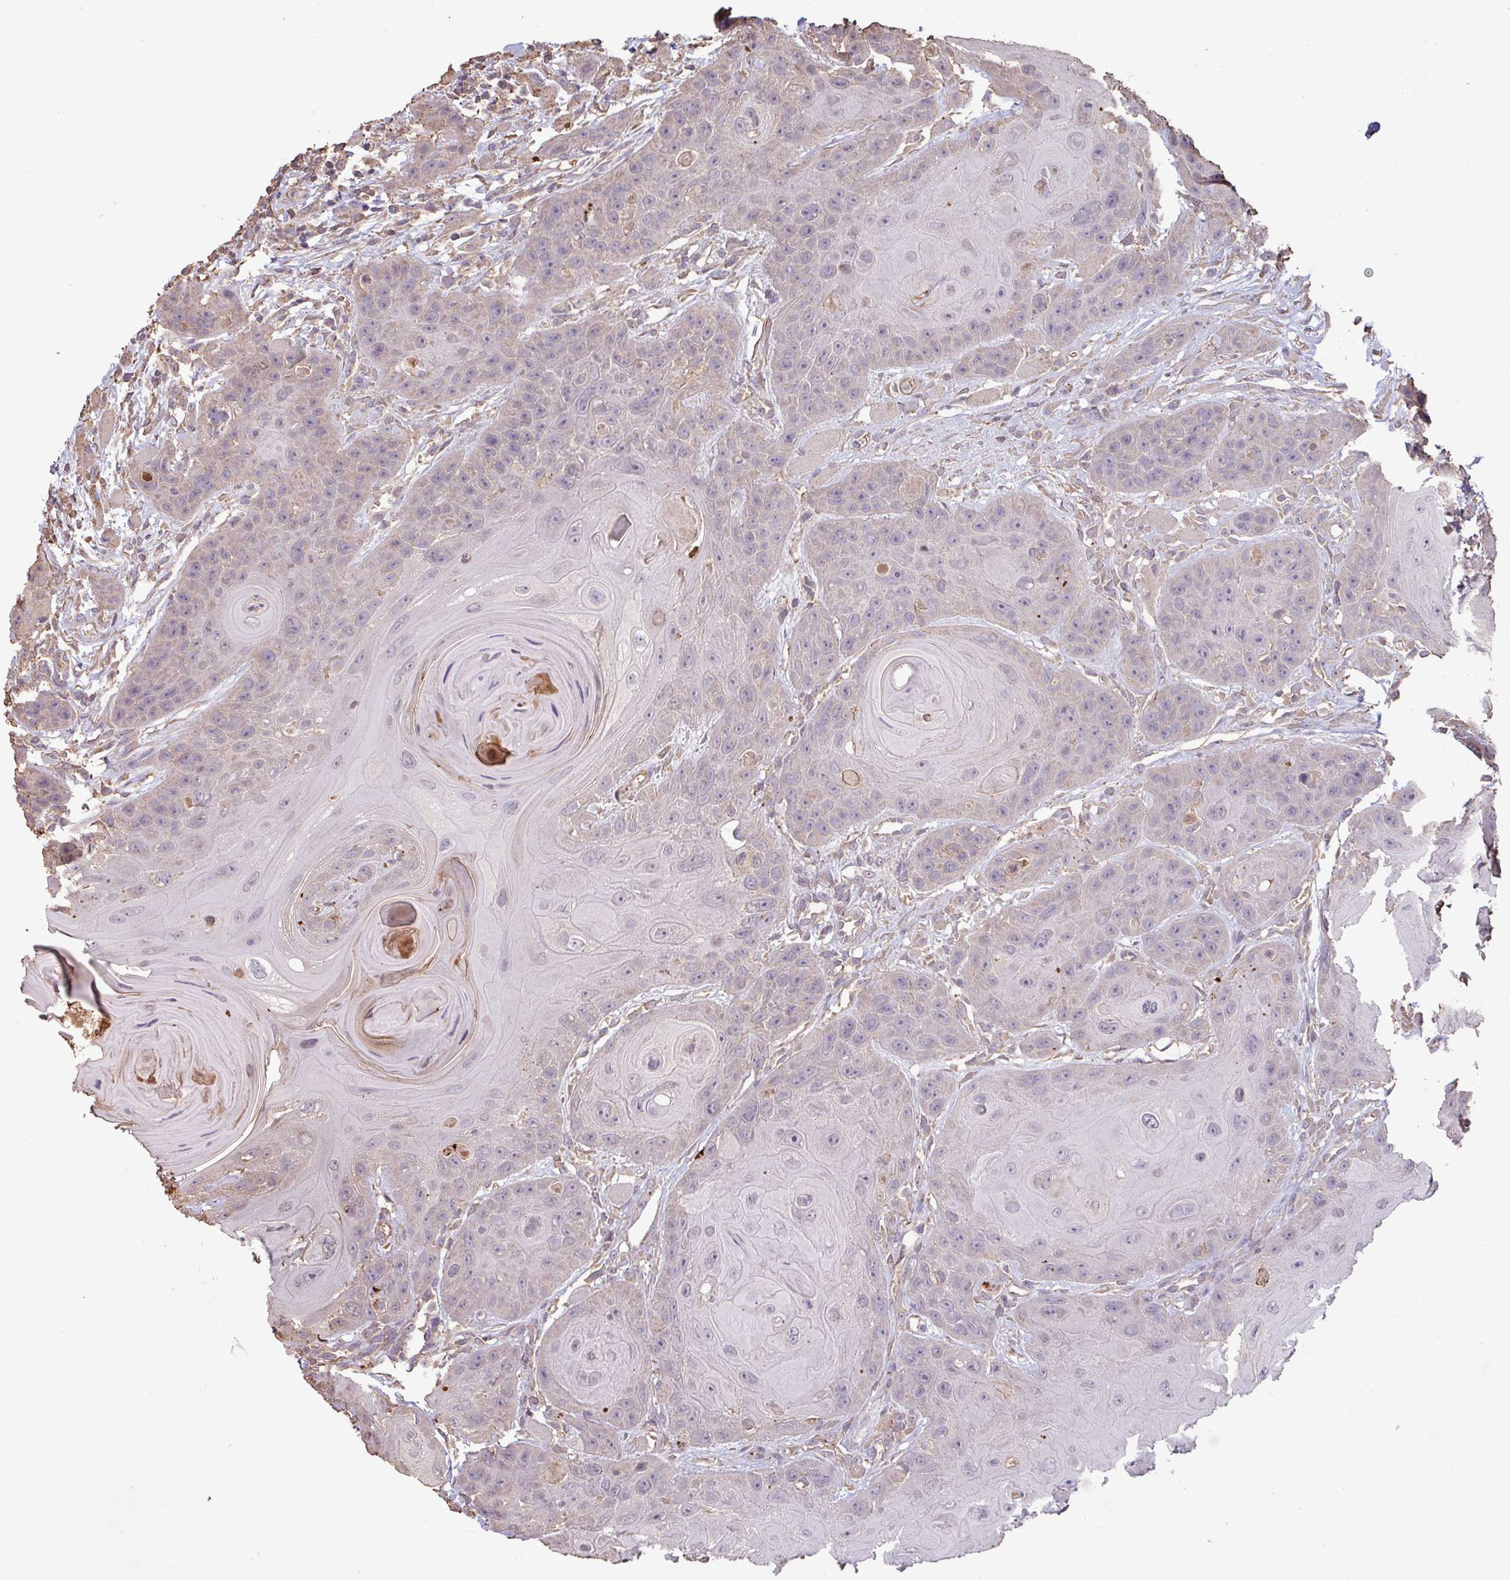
{"staining": {"intensity": "weak", "quantity": "<25%", "location": "cytoplasmic/membranous"}, "tissue": "head and neck cancer", "cell_type": "Tumor cells", "image_type": "cancer", "snomed": [{"axis": "morphology", "description": "Squamous cell carcinoma, NOS"}, {"axis": "topography", "description": "Head-Neck"}], "caption": "Tumor cells show no significant expression in squamous cell carcinoma (head and neck).", "gene": "CAMK2B", "patient": {"sex": "female", "age": 59}}